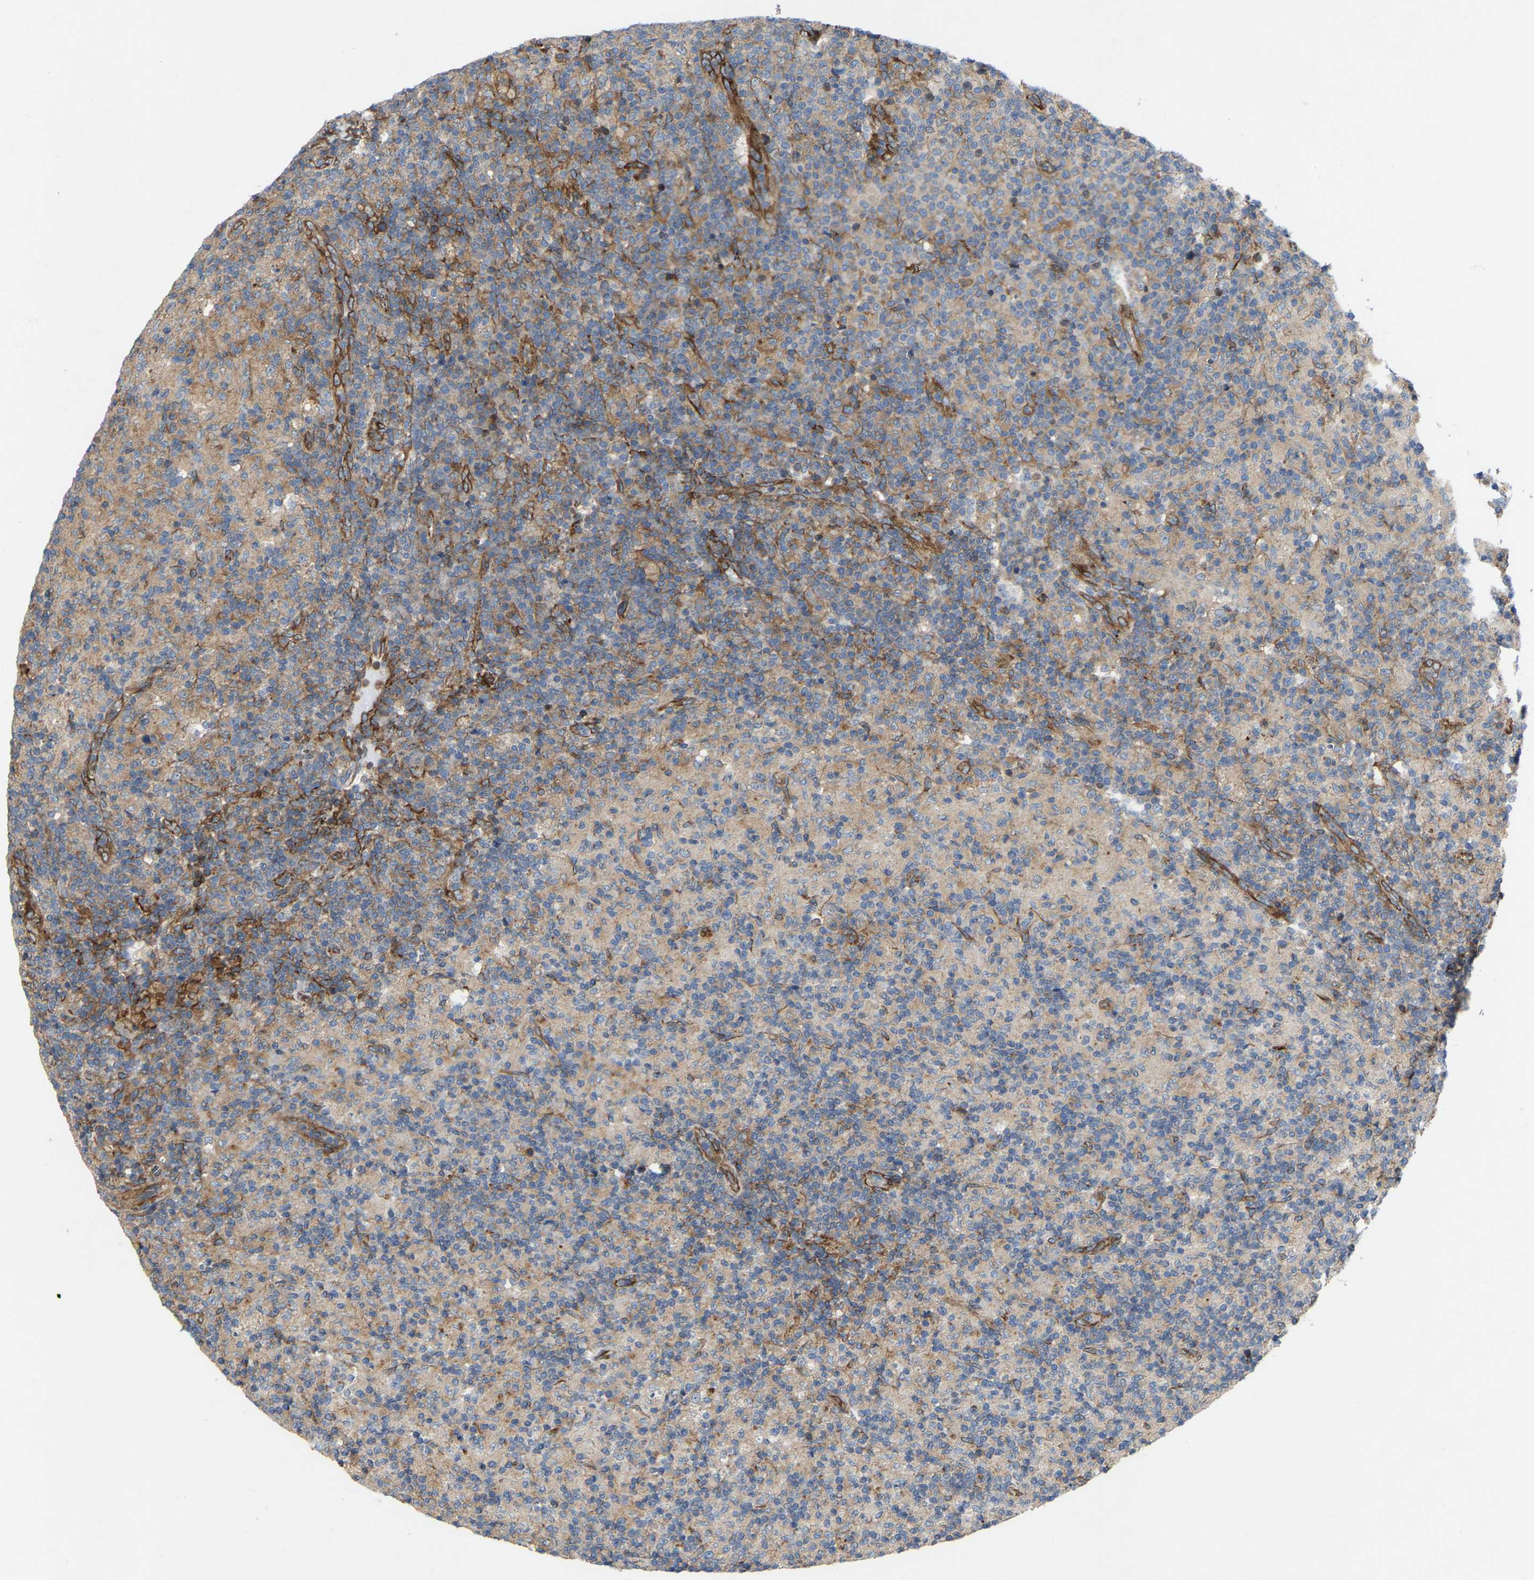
{"staining": {"intensity": "moderate", "quantity": "<25%", "location": "cytoplasmic/membranous"}, "tissue": "lymph node", "cell_type": "Germinal center cells", "image_type": "normal", "snomed": [{"axis": "morphology", "description": "Normal tissue, NOS"}, {"axis": "morphology", "description": "Inflammation, NOS"}, {"axis": "topography", "description": "Lymph node"}], "caption": "A low amount of moderate cytoplasmic/membranous staining is present in approximately <25% of germinal center cells in benign lymph node.", "gene": "TOR1B", "patient": {"sex": "male", "age": 55}}